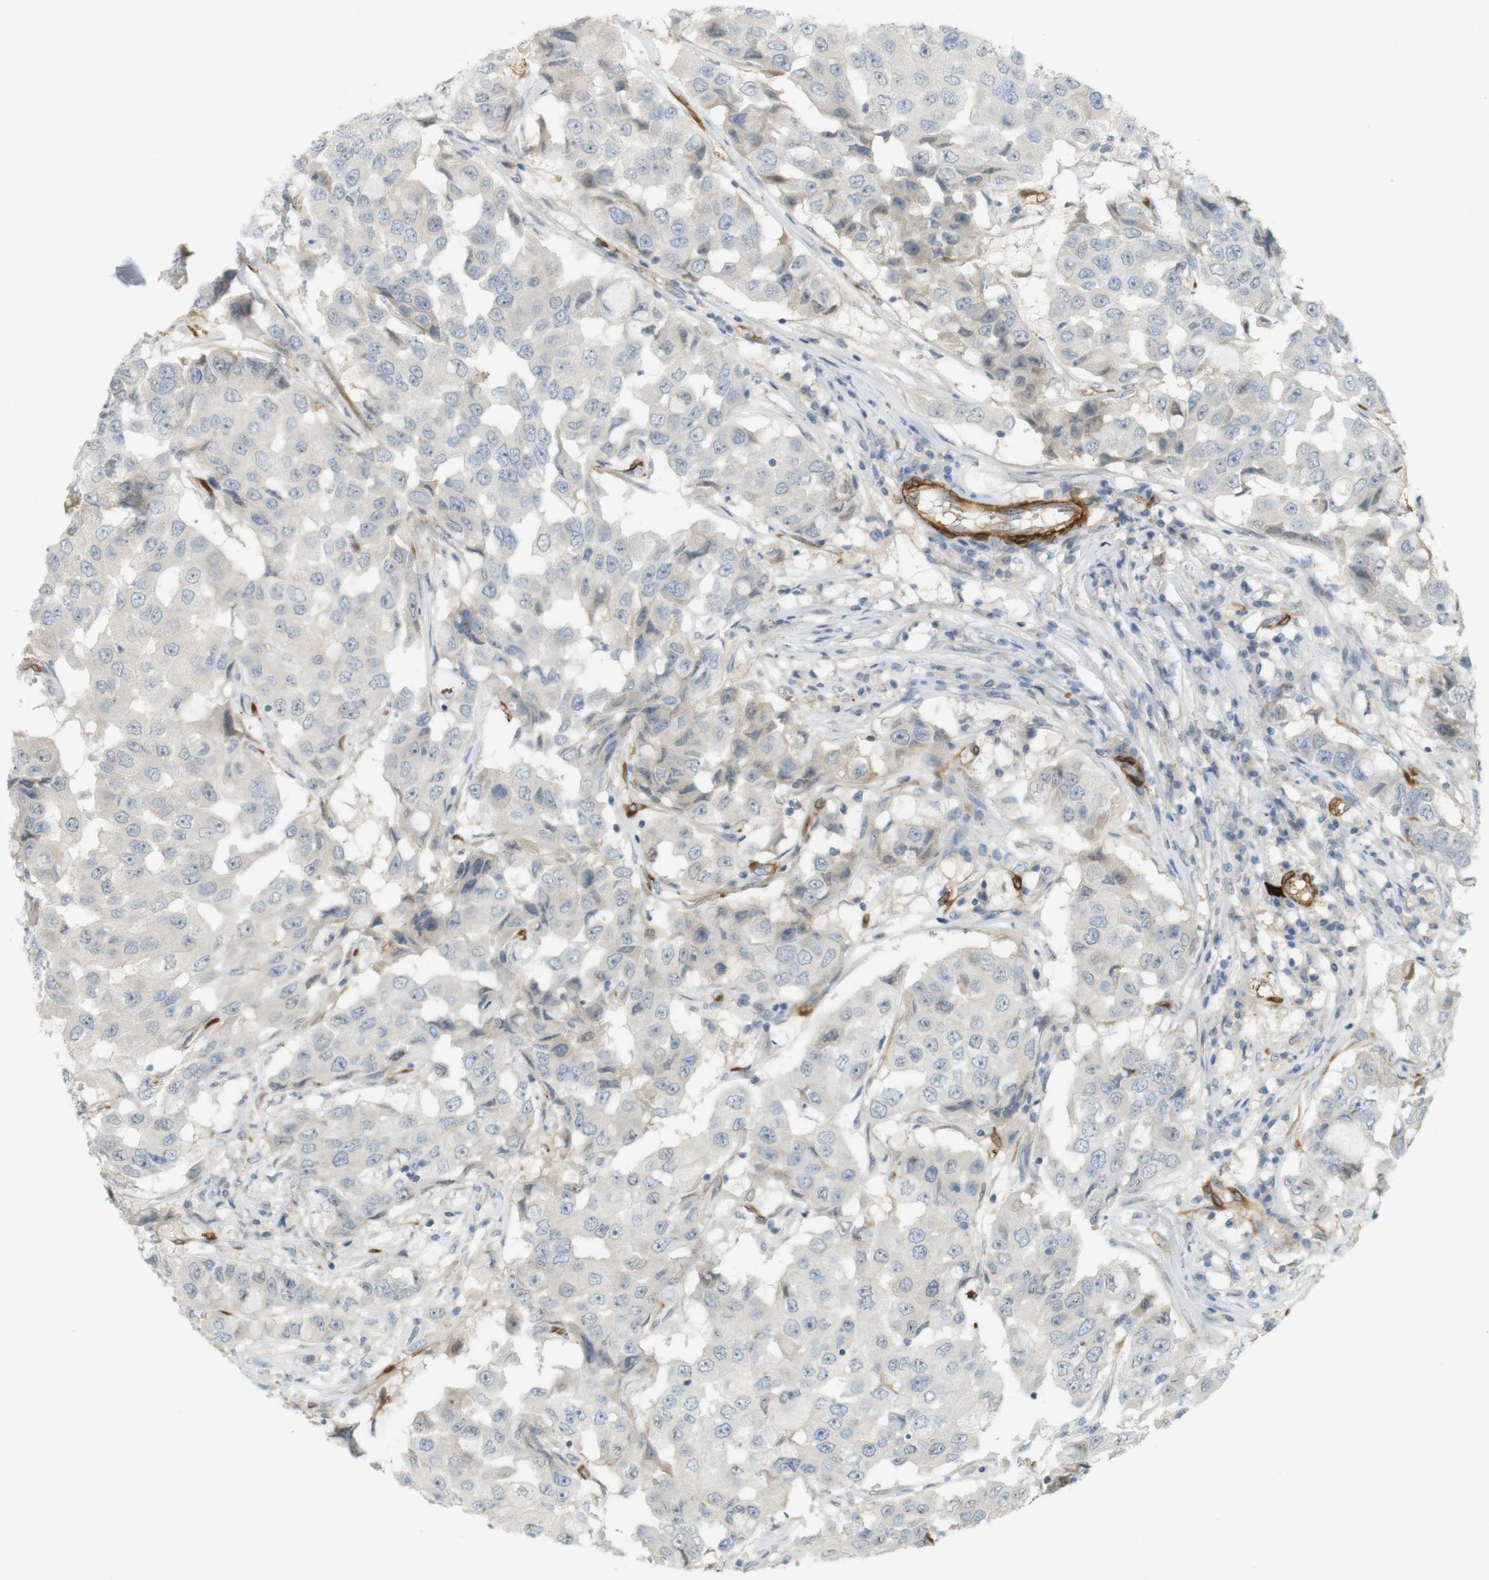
{"staining": {"intensity": "weak", "quantity": "<25%", "location": "cytoplasmic/membranous"}, "tissue": "breast cancer", "cell_type": "Tumor cells", "image_type": "cancer", "snomed": [{"axis": "morphology", "description": "Duct carcinoma"}, {"axis": "topography", "description": "Breast"}], "caption": "IHC of human breast cancer (invasive ductal carcinoma) demonstrates no expression in tumor cells.", "gene": "PDE3A", "patient": {"sex": "female", "age": 27}}